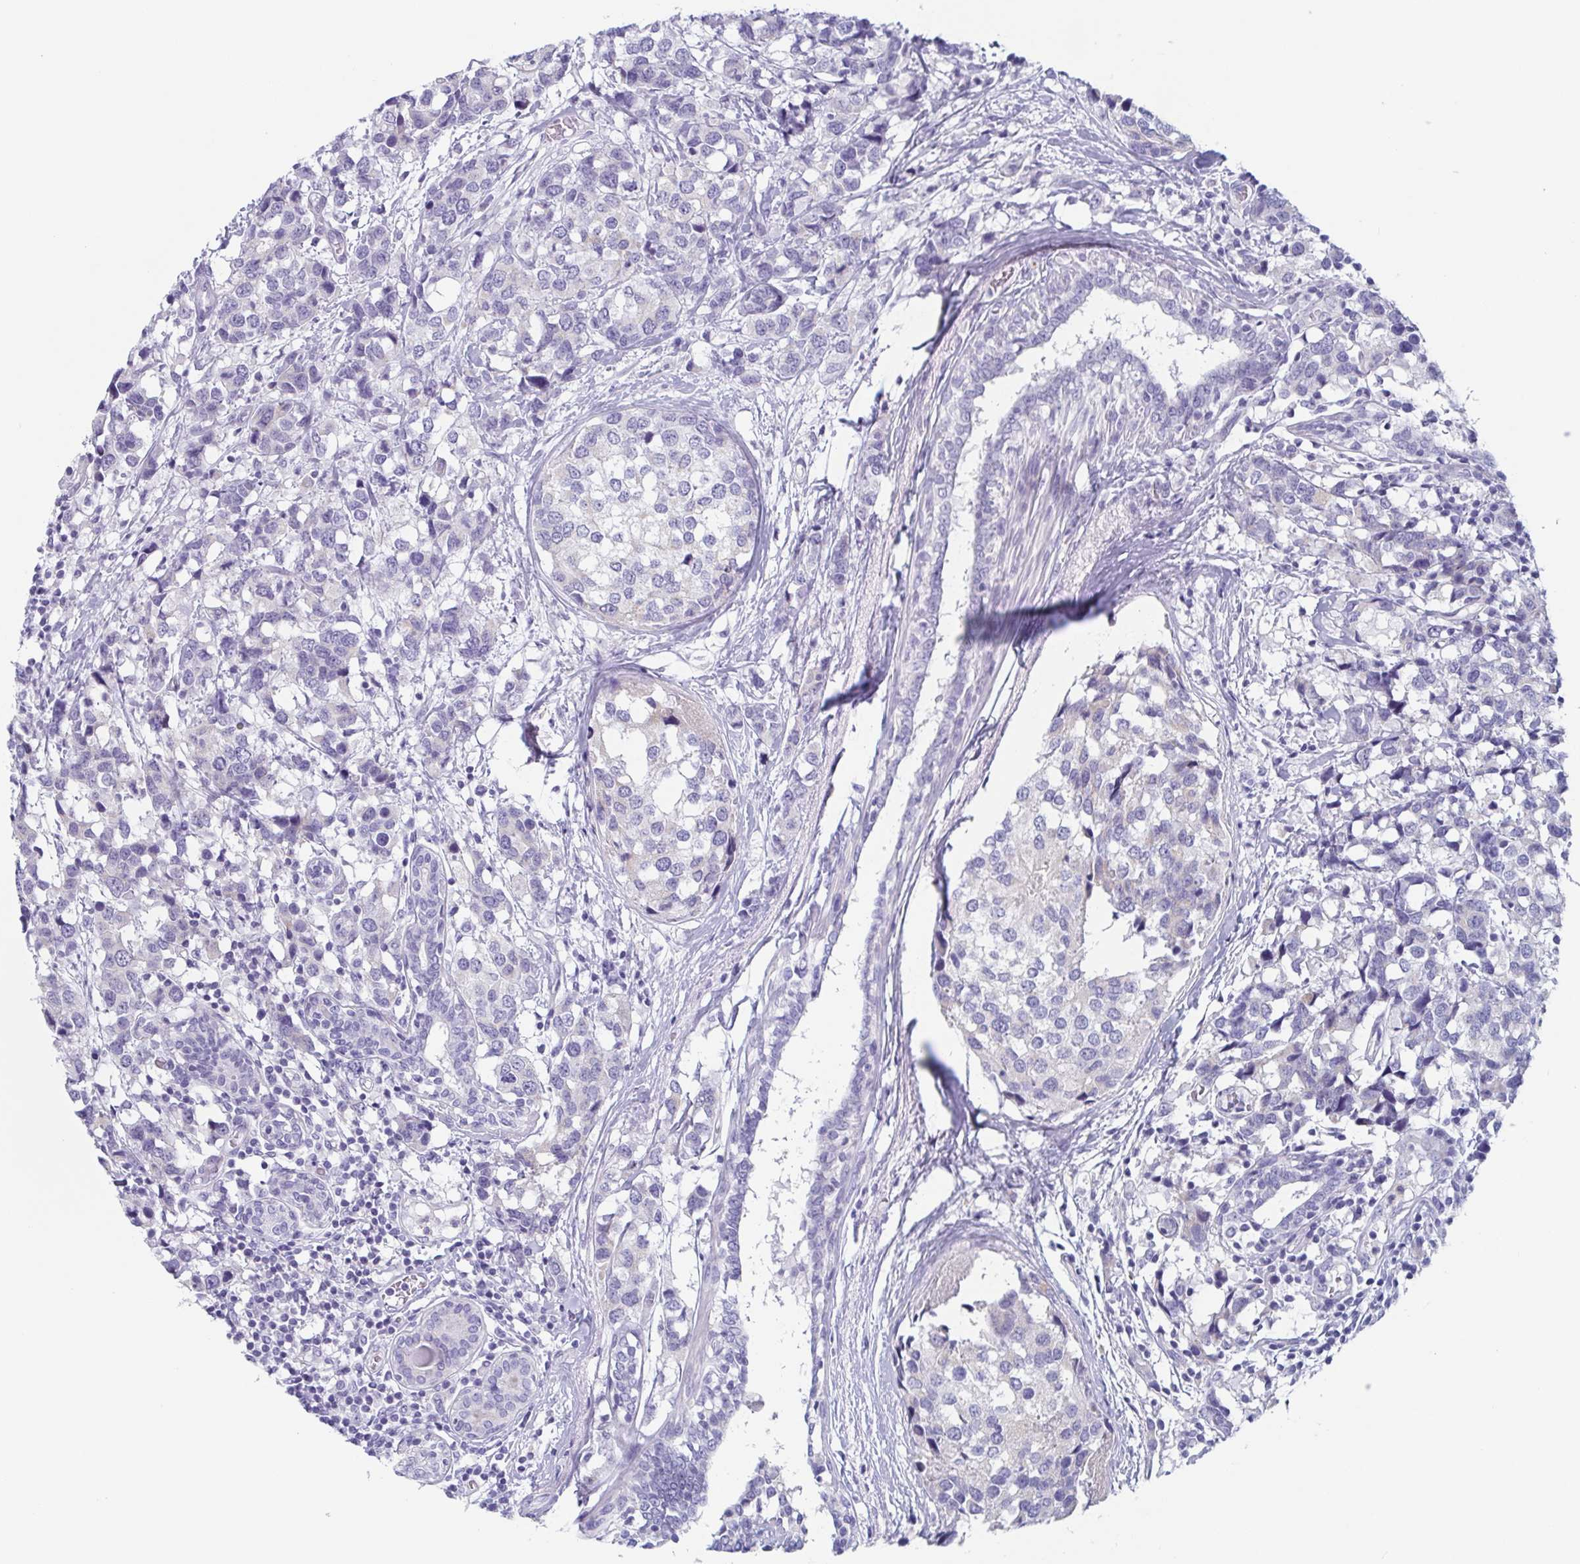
{"staining": {"intensity": "negative", "quantity": "none", "location": "none"}, "tissue": "breast cancer", "cell_type": "Tumor cells", "image_type": "cancer", "snomed": [{"axis": "morphology", "description": "Lobular carcinoma"}, {"axis": "topography", "description": "Breast"}], "caption": "This photomicrograph is of breast lobular carcinoma stained with immunohistochemistry to label a protein in brown with the nuclei are counter-stained blue. There is no positivity in tumor cells.", "gene": "LYRM2", "patient": {"sex": "female", "age": 59}}